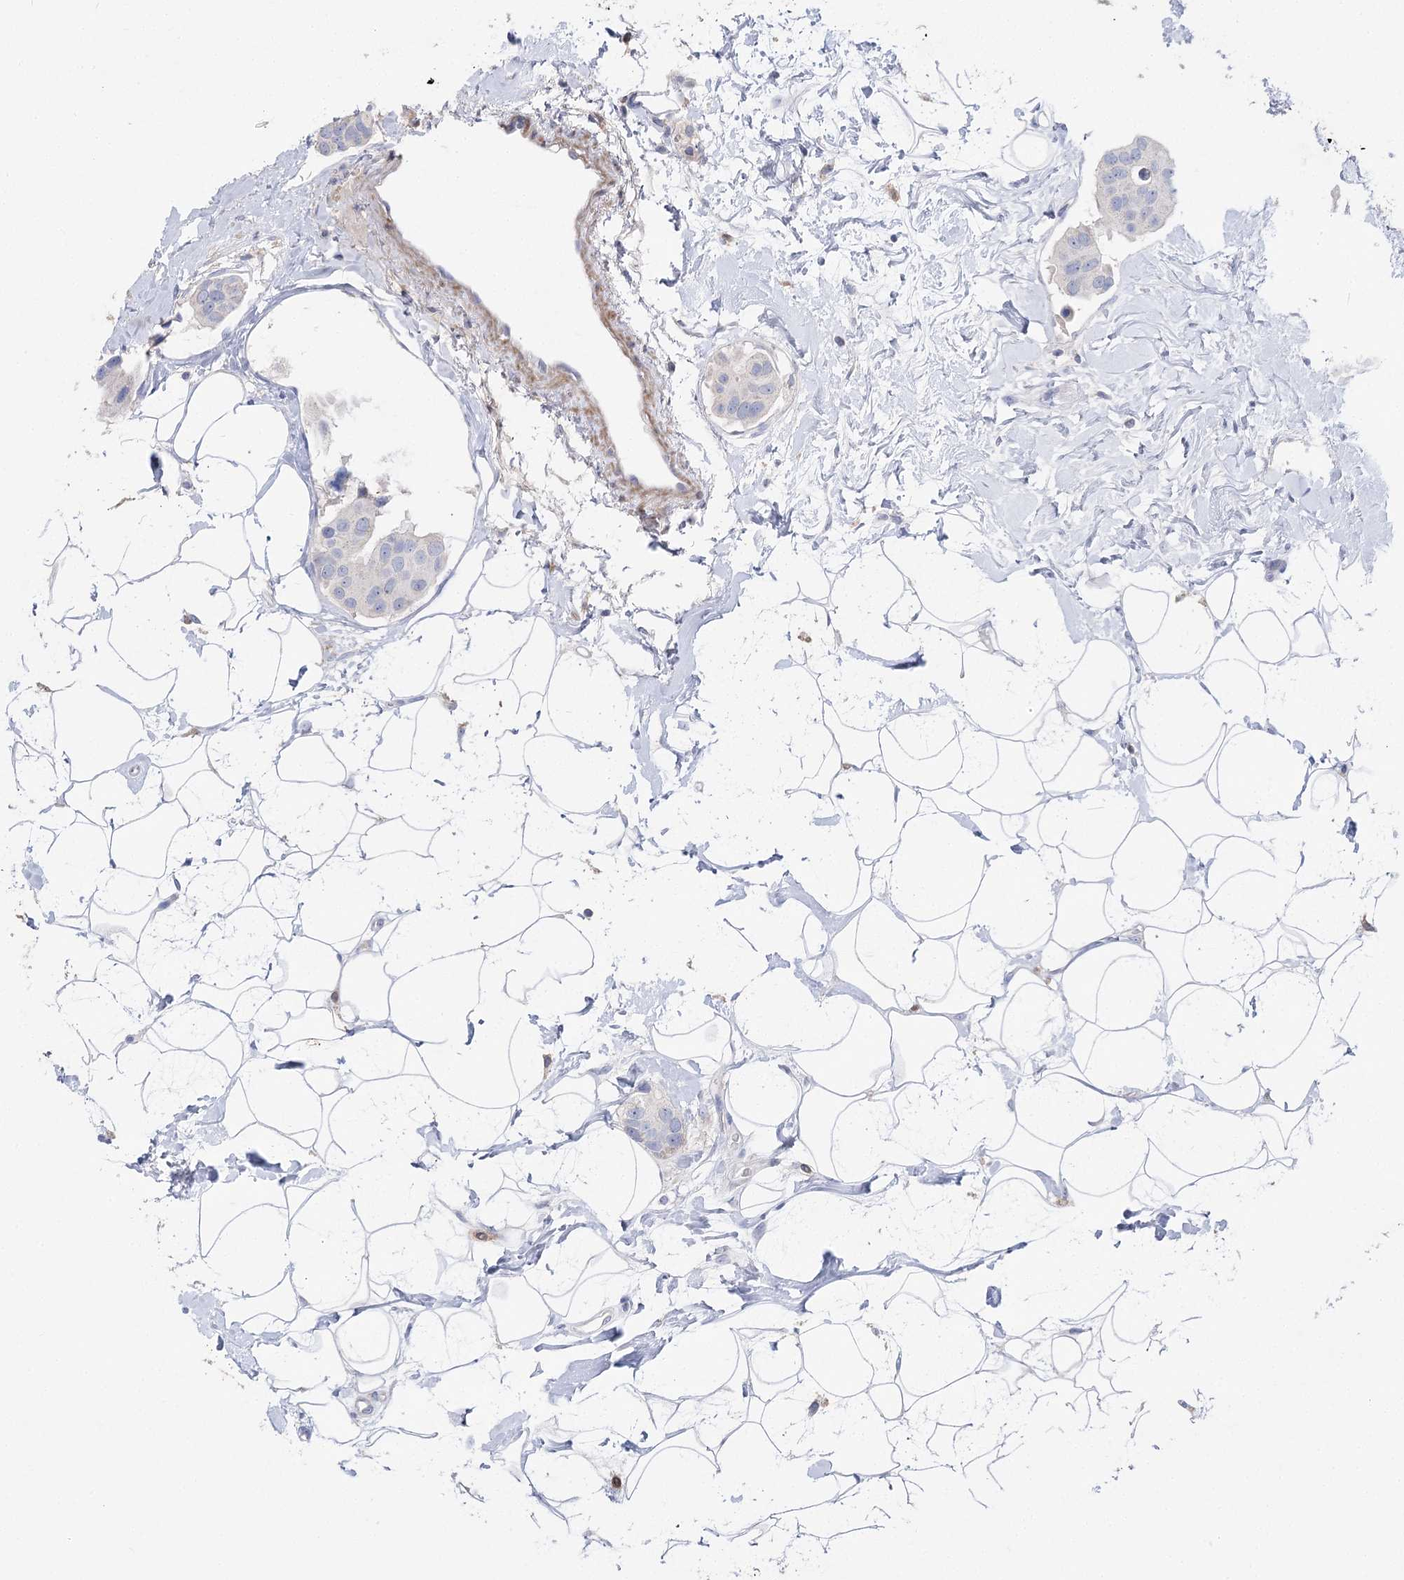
{"staining": {"intensity": "negative", "quantity": "none", "location": "none"}, "tissue": "breast cancer", "cell_type": "Tumor cells", "image_type": "cancer", "snomed": [{"axis": "morphology", "description": "Normal tissue, NOS"}, {"axis": "morphology", "description": "Duct carcinoma"}, {"axis": "topography", "description": "Breast"}], "caption": "This is an immunohistochemistry (IHC) micrograph of human breast cancer (infiltrating ductal carcinoma). There is no staining in tumor cells.", "gene": "NRAP", "patient": {"sex": "female", "age": 39}}